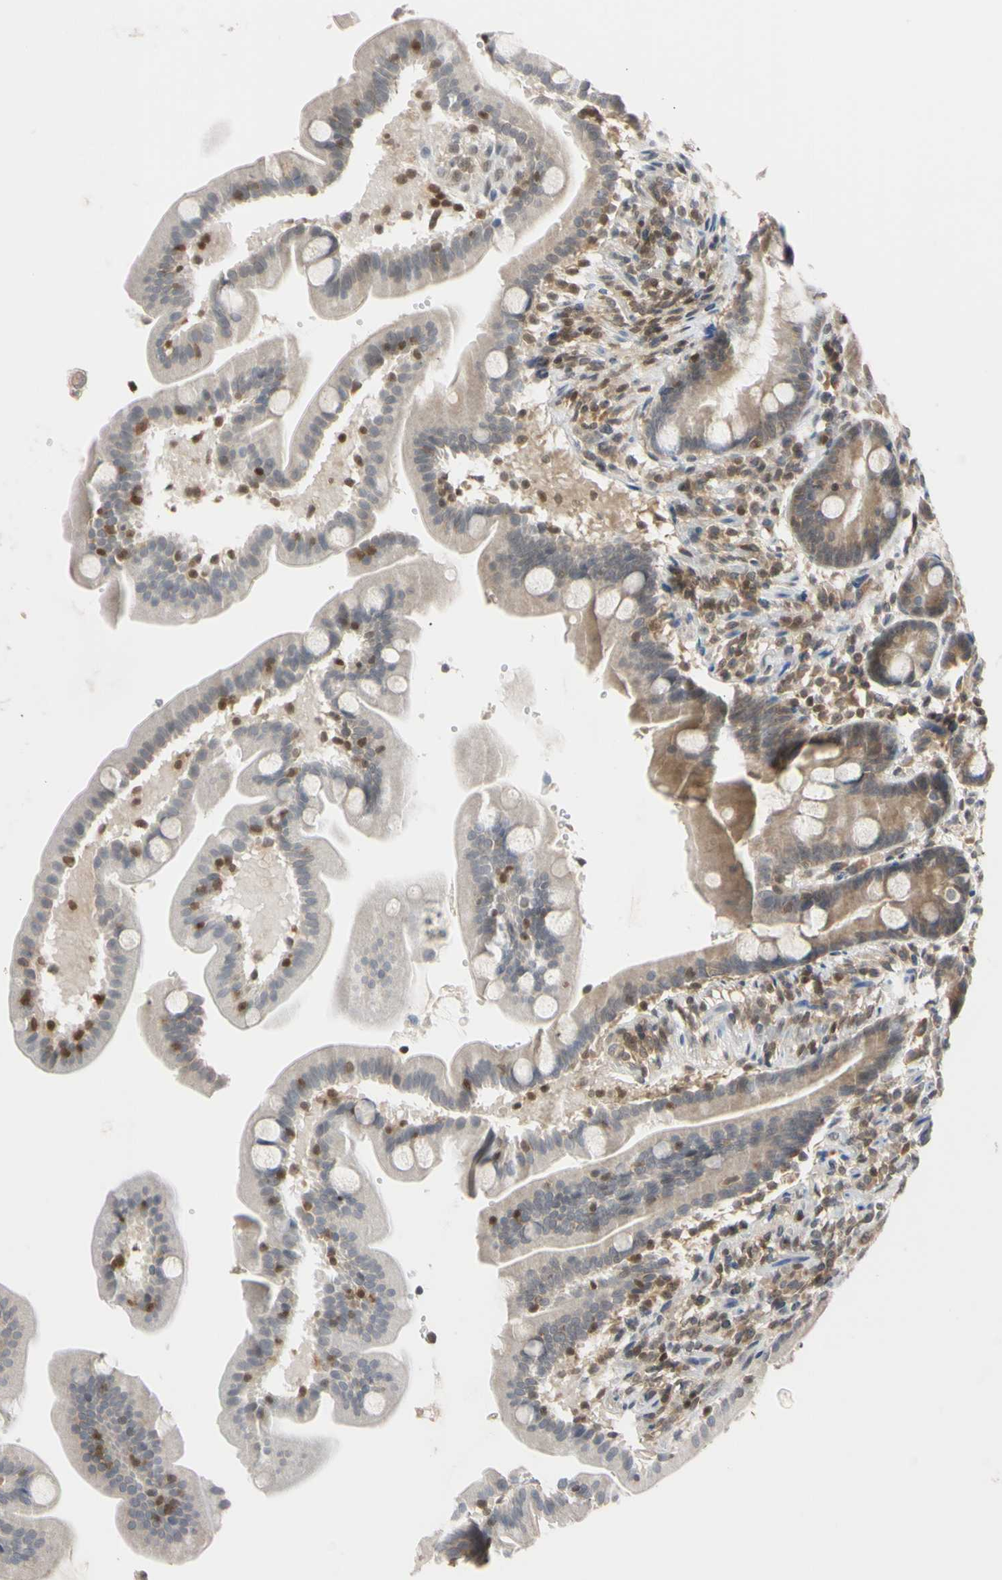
{"staining": {"intensity": "weak", "quantity": "25%-75%", "location": "cytoplasmic/membranous"}, "tissue": "duodenum", "cell_type": "Glandular cells", "image_type": "normal", "snomed": [{"axis": "morphology", "description": "Normal tissue, NOS"}, {"axis": "topography", "description": "Duodenum"}], "caption": "Immunohistochemistry (DAB (3,3'-diaminobenzidine)) staining of benign duodenum reveals weak cytoplasmic/membranous protein positivity in about 25%-75% of glandular cells.", "gene": "UBE2I", "patient": {"sex": "male", "age": 54}}